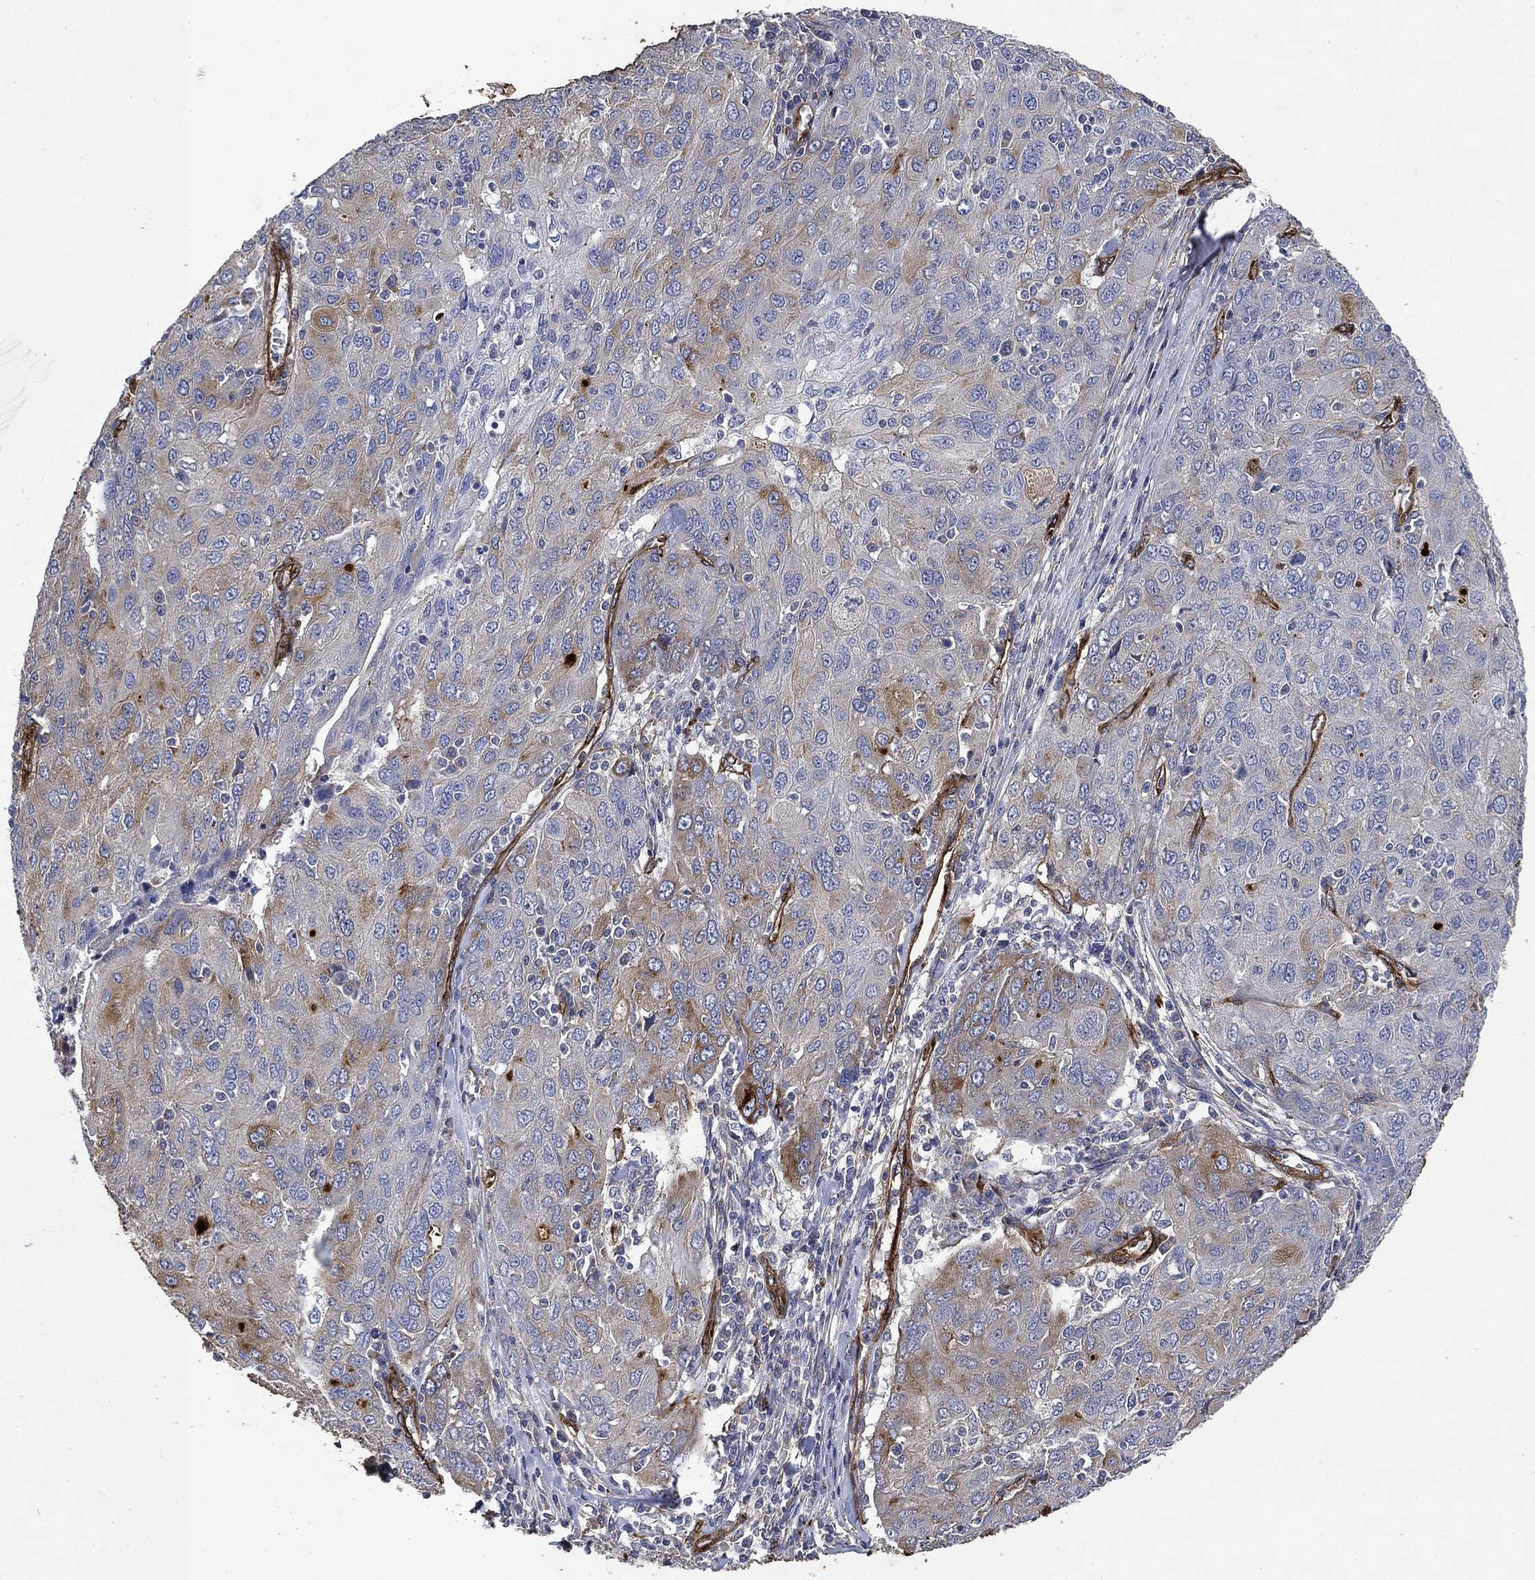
{"staining": {"intensity": "weak", "quantity": "<25%", "location": "cytoplasmic/membranous"}, "tissue": "ovarian cancer", "cell_type": "Tumor cells", "image_type": "cancer", "snomed": [{"axis": "morphology", "description": "Carcinoma, endometroid"}, {"axis": "topography", "description": "Ovary"}], "caption": "A micrograph of ovarian cancer (endometroid carcinoma) stained for a protein exhibits no brown staining in tumor cells. (Immunohistochemistry (ihc), brightfield microscopy, high magnification).", "gene": "COL4A2", "patient": {"sex": "female", "age": 50}}